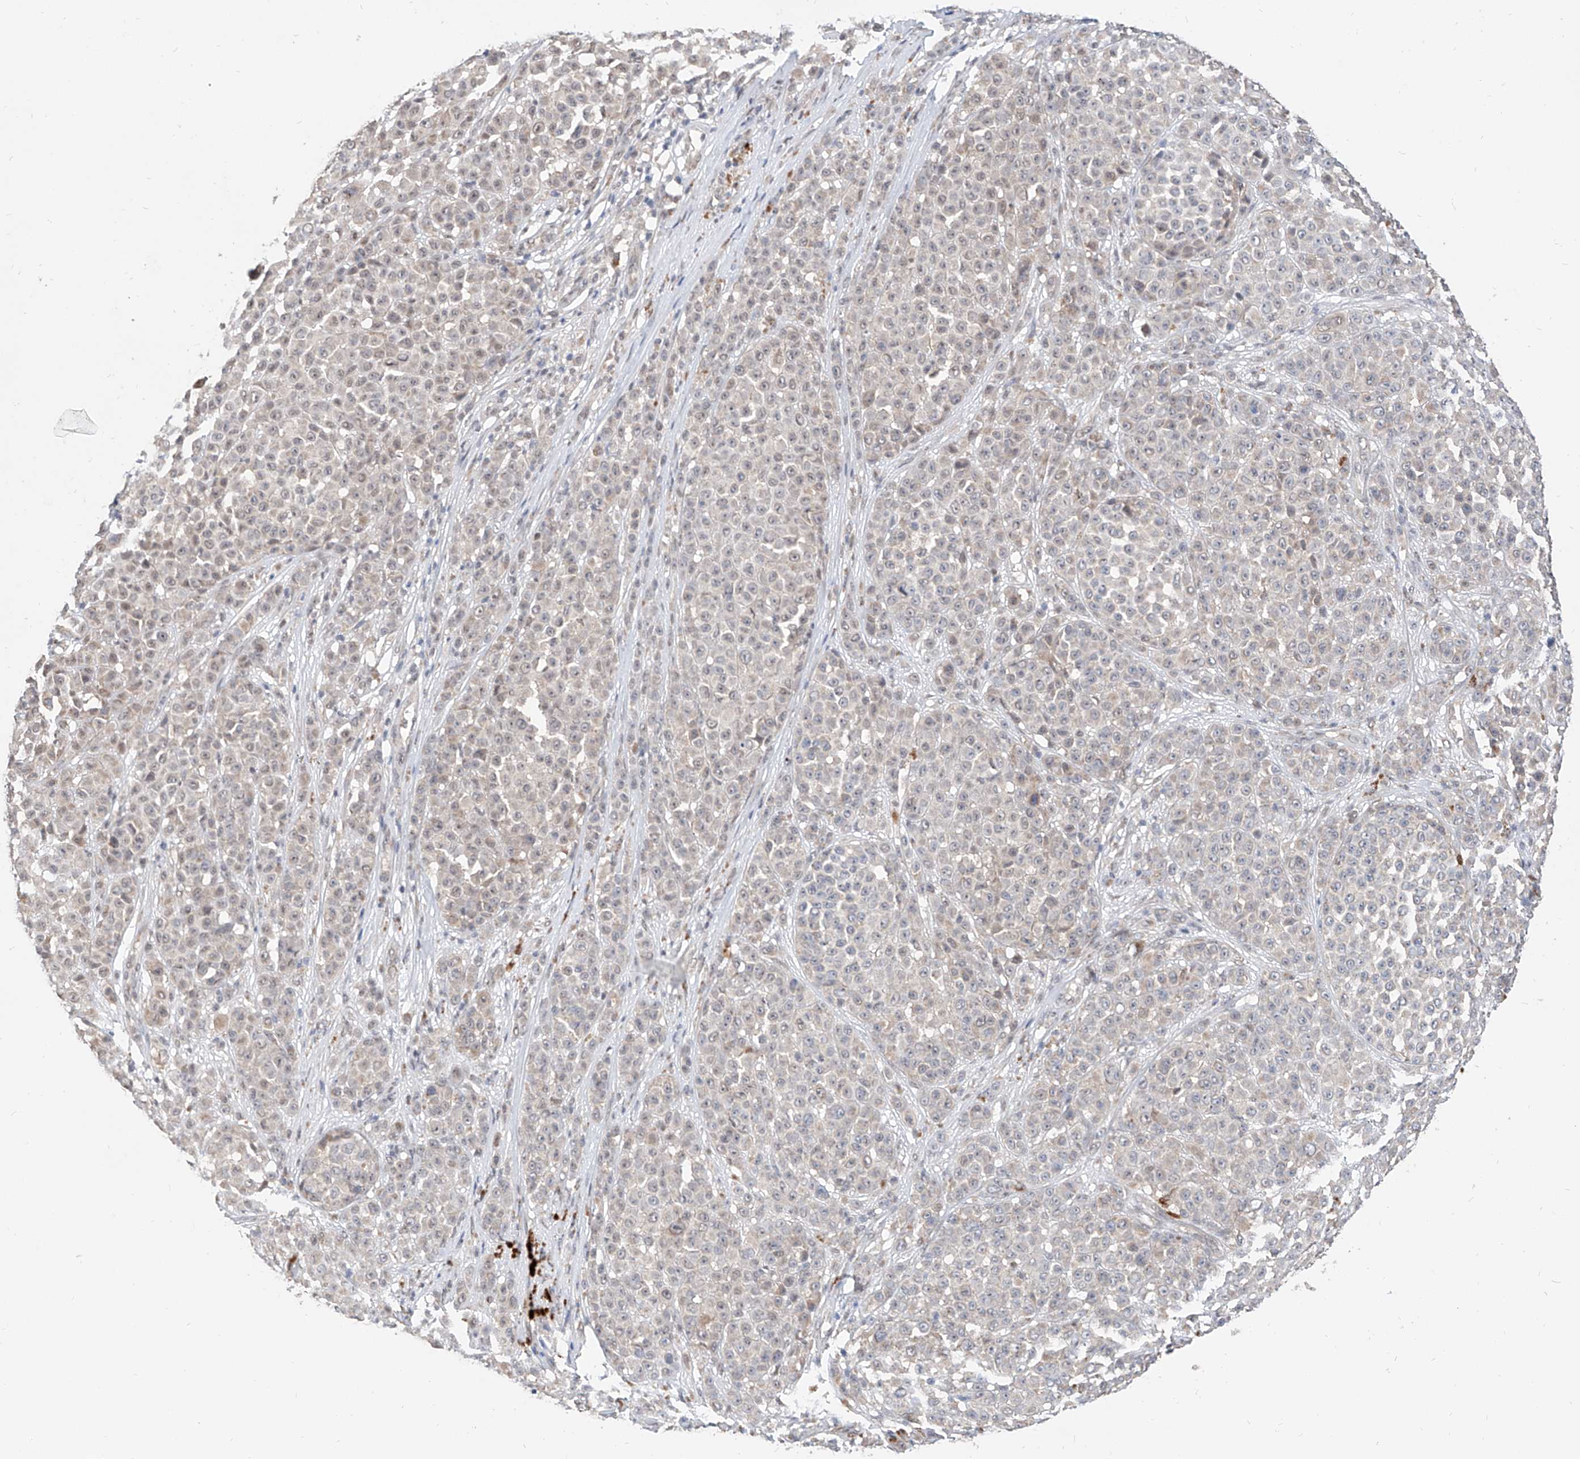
{"staining": {"intensity": "negative", "quantity": "none", "location": "none"}, "tissue": "melanoma", "cell_type": "Tumor cells", "image_type": "cancer", "snomed": [{"axis": "morphology", "description": "Malignant melanoma, NOS"}, {"axis": "topography", "description": "Skin"}], "caption": "Immunohistochemistry of human melanoma shows no staining in tumor cells.", "gene": "CARMIL3", "patient": {"sex": "female", "age": 94}}